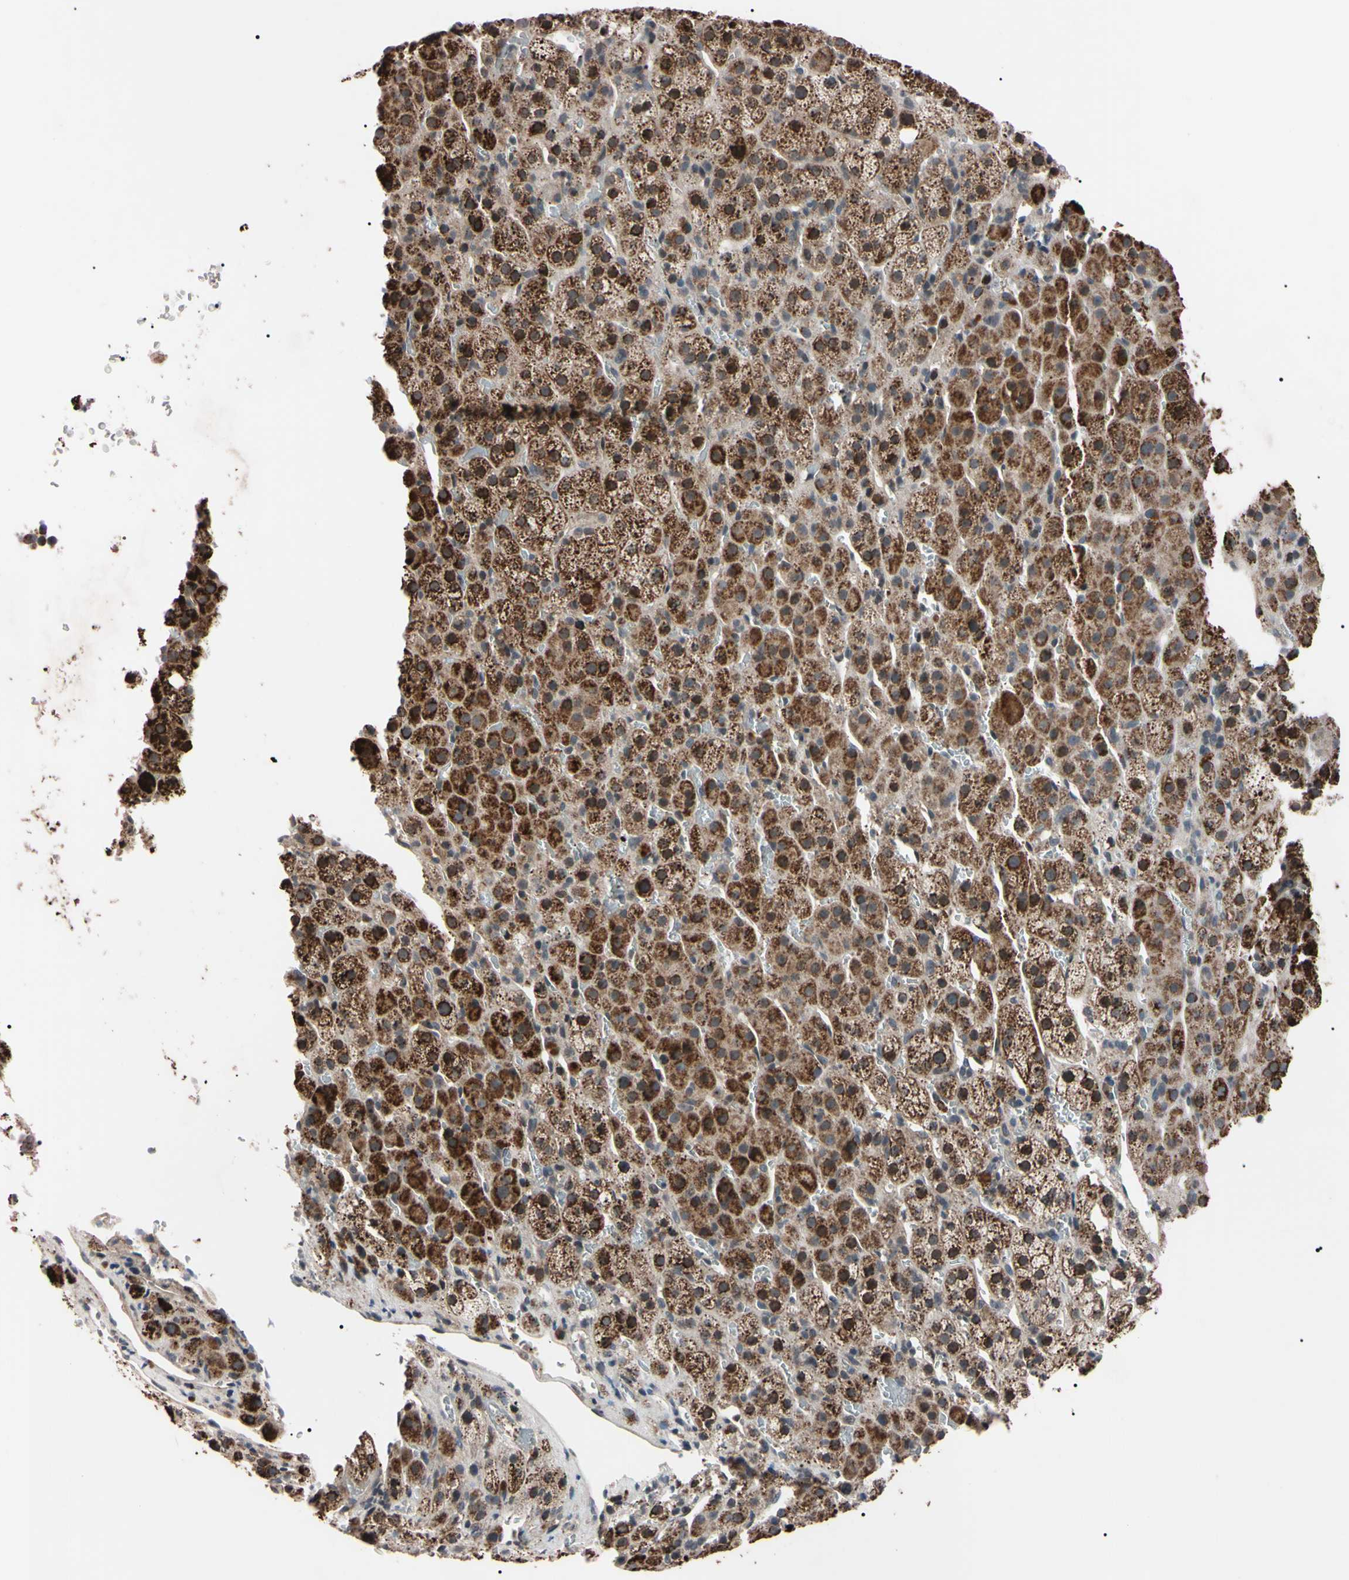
{"staining": {"intensity": "strong", "quantity": ">75%", "location": "cytoplasmic/membranous"}, "tissue": "adrenal gland", "cell_type": "Glandular cells", "image_type": "normal", "snomed": [{"axis": "morphology", "description": "Normal tissue, NOS"}, {"axis": "topography", "description": "Adrenal gland"}], "caption": "Immunohistochemical staining of normal adrenal gland demonstrates >75% levels of strong cytoplasmic/membranous protein positivity in about >75% of glandular cells. The staining was performed using DAB to visualize the protein expression in brown, while the nuclei were stained in blue with hematoxylin (Magnification: 20x).", "gene": "TNFRSF1A", "patient": {"sex": "female", "age": 57}}